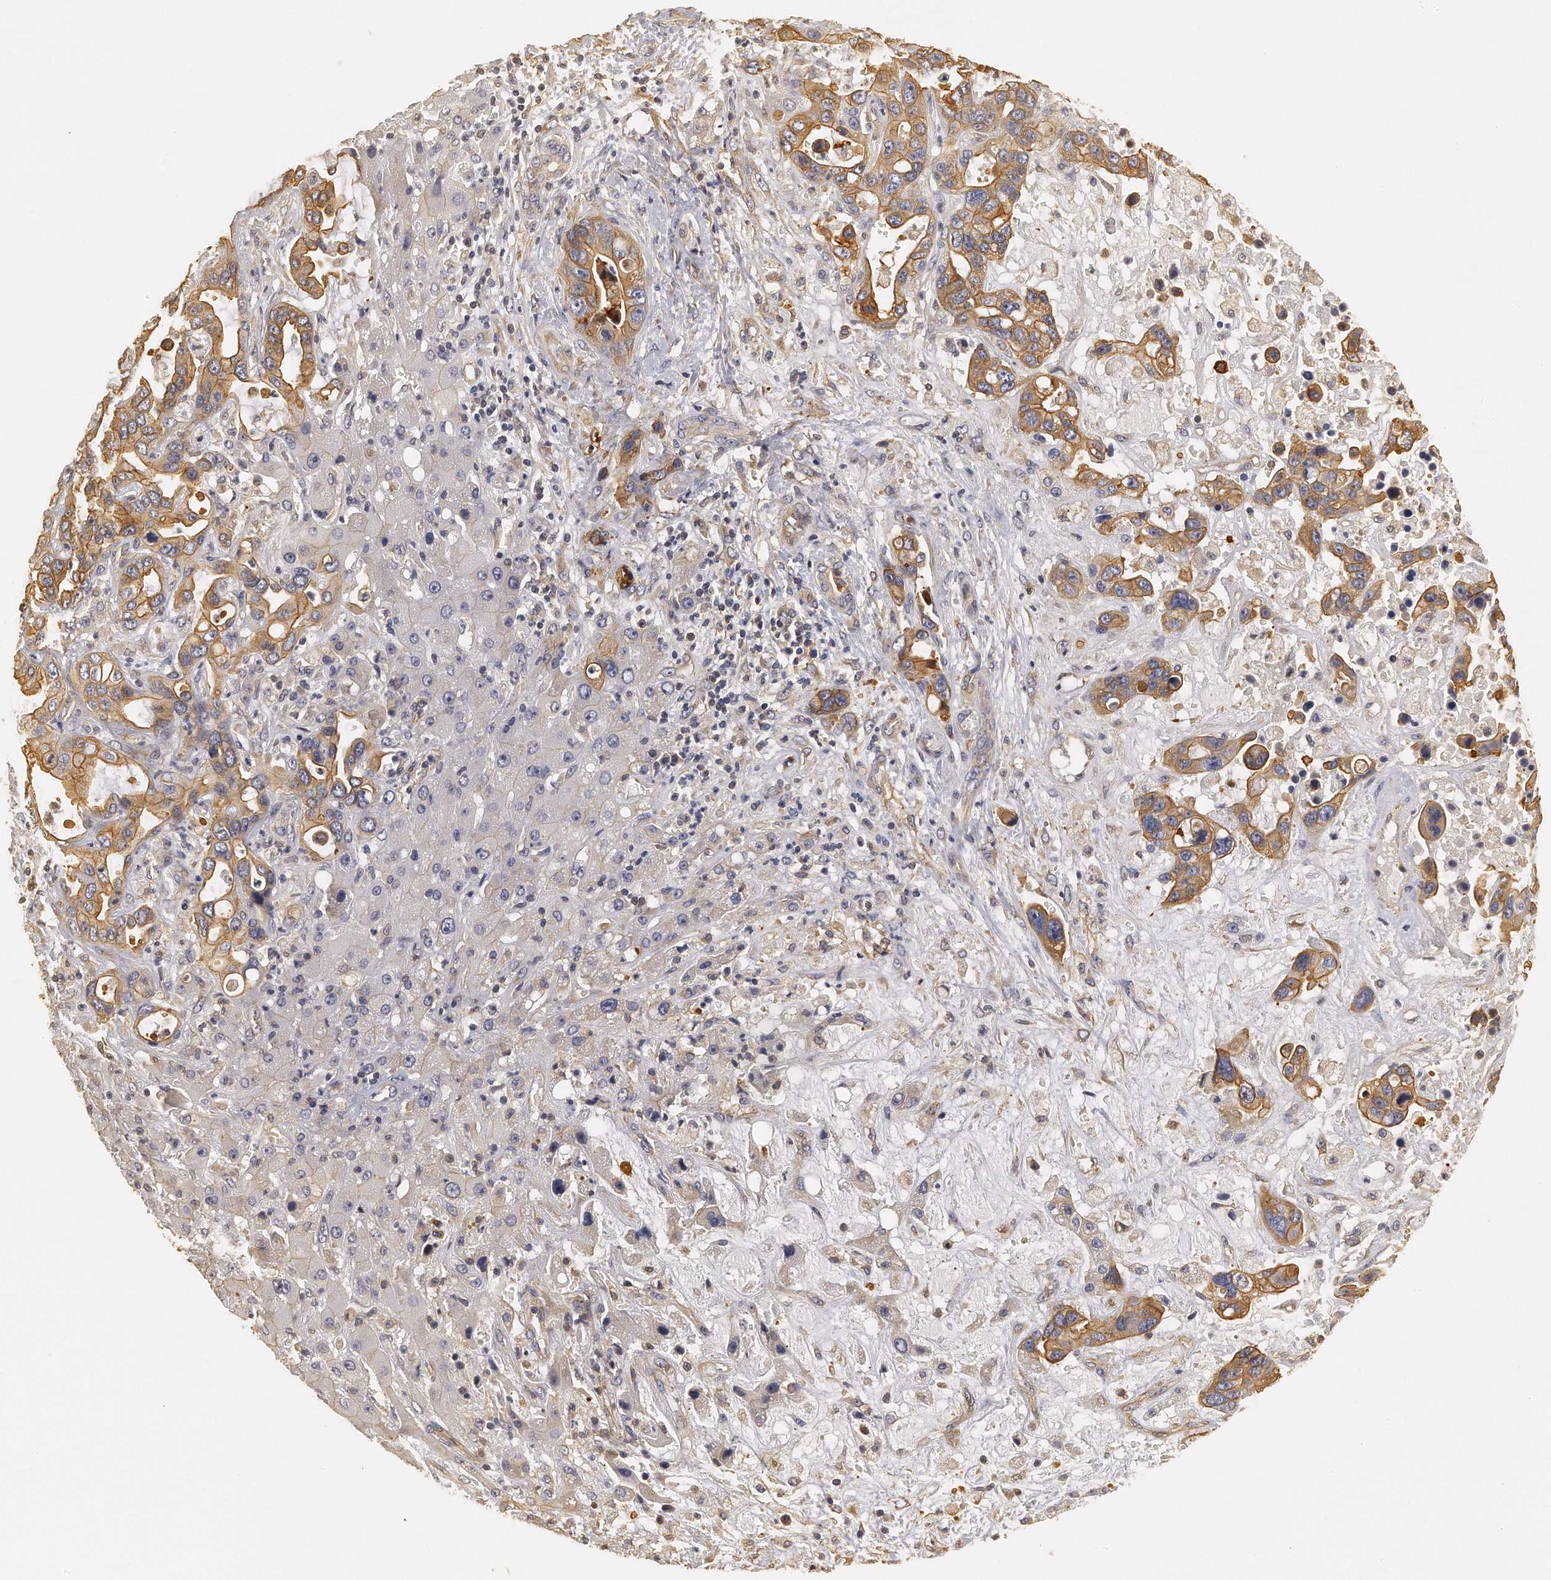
{"staining": {"intensity": "strong", "quantity": ">75%", "location": "cytoplasmic/membranous"}, "tissue": "liver cancer", "cell_type": "Tumor cells", "image_type": "cancer", "snomed": [{"axis": "morphology", "description": "Cholangiocarcinoma"}, {"axis": "topography", "description": "Liver"}], "caption": "Protein expression analysis of human liver cancer (cholangiocarcinoma) reveals strong cytoplasmic/membranous positivity in approximately >75% of tumor cells.", "gene": "CHST7", "patient": {"sex": "female", "age": 65}}